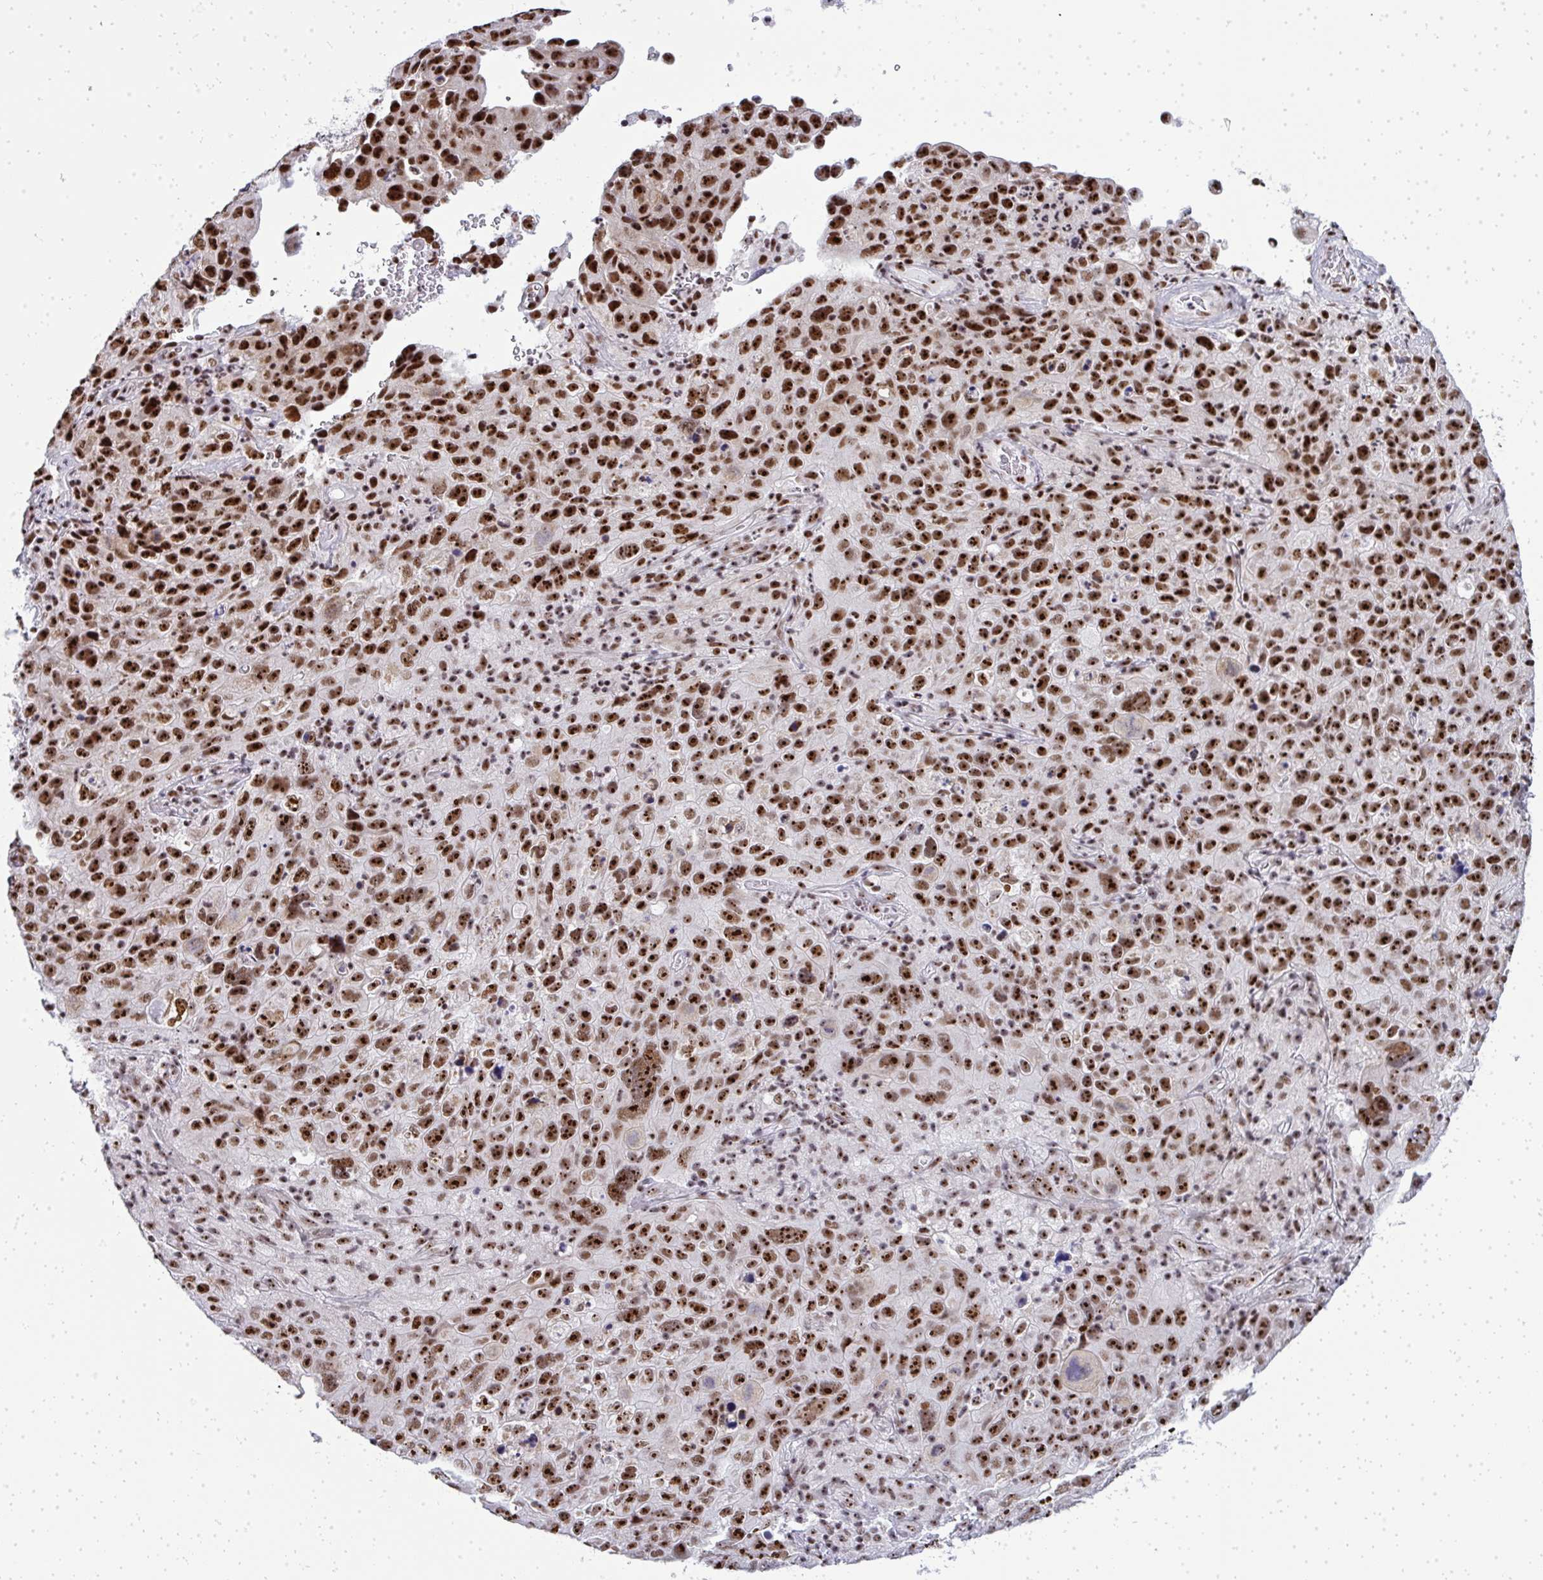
{"staining": {"intensity": "strong", "quantity": ">75%", "location": "nuclear"}, "tissue": "cervical cancer", "cell_type": "Tumor cells", "image_type": "cancer", "snomed": [{"axis": "morphology", "description": "Squamous cell carcinoma, NOS"}, {"axis": "topography", "description": "Cervix"}], "caption": "About >75% of tumor cells in human cervical cancer reveal strong nuclear protein expression as visualized by brown immunohistochemical staining.", "gene": "SIRT7", "patient": {"sex": "female", "age": 44}}